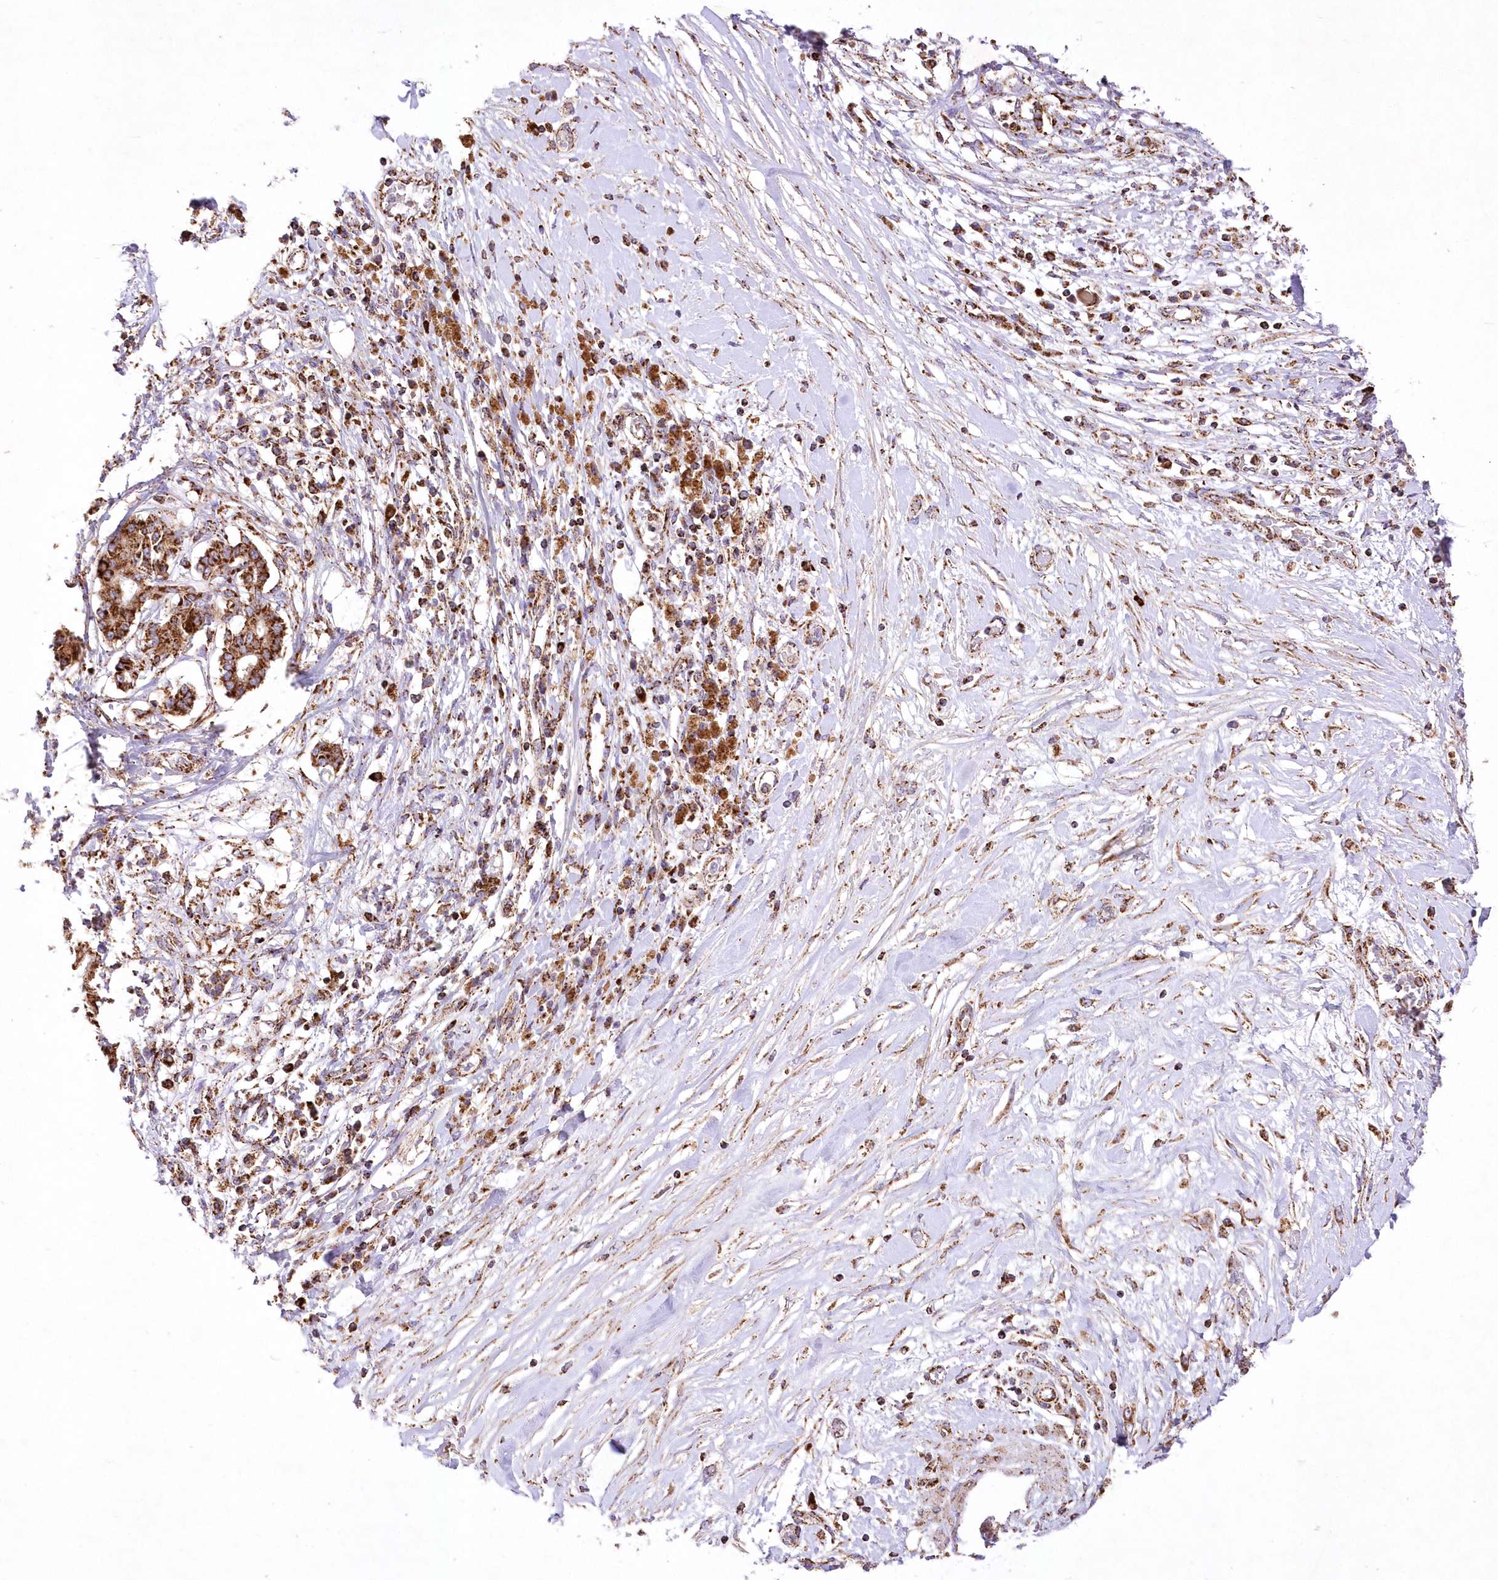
{"staining": {"intensity": "strong", "quantity": ">75%", "location": "cytoplasmic/membranous"}, "tissue": "pancreatic cancer", "cell_type": "Tumor cells", "image_type": "cancer", "snomed": [{"axis": "morphology", "description": "Inflammation, NOS"}, {"axis": "morphology", "description": "Adenocarcinoma, NOS"}, {"axis": "topography", "description": "Pancreas"}], "caption": "Tumor cells display high levels of strong cytoplasmic/membranous staining in about >75% of cells in human pancreatic adenocarcinoma.", "gene": "ASNSD1", "patient": {"sex": "female", "age": 56}}